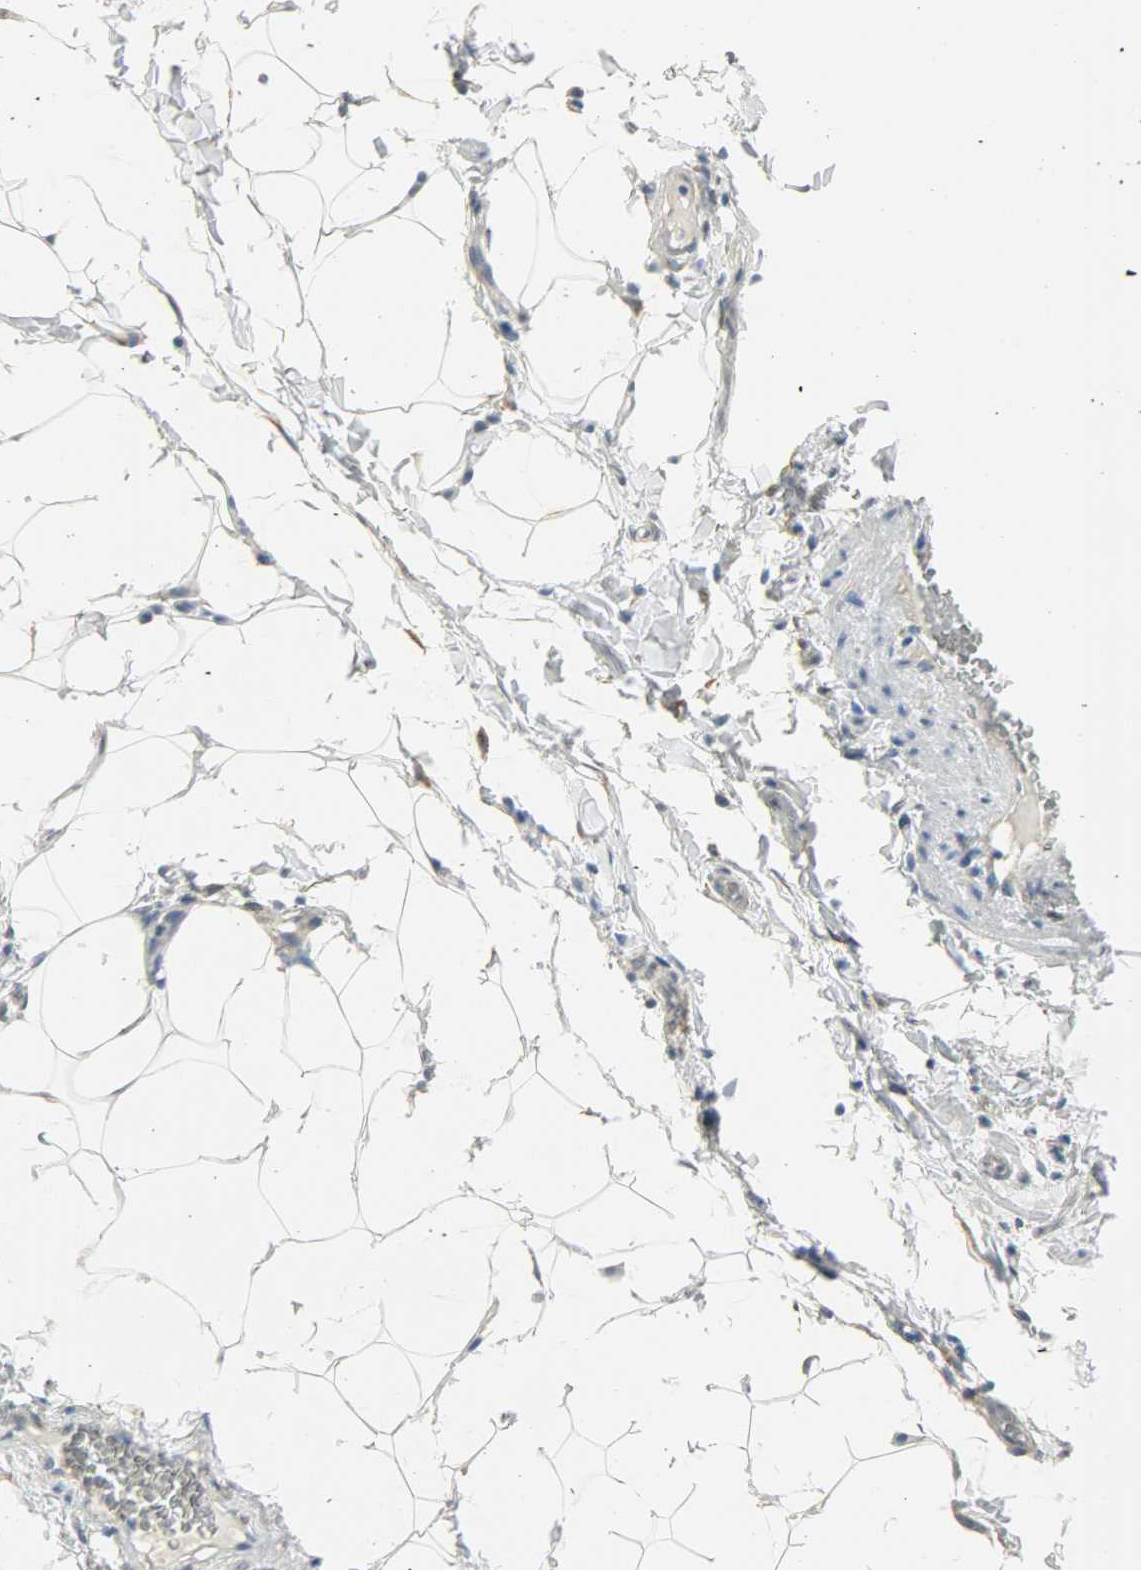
{"staining": {"intensity": "negative", "quantity": "none", "location": "none"}, "tissue": "adipose tissue", "cell_type": "Adipocytes", "image_type": "normal", "snomed": [{"axis": "morphology", "description": "Normal tissue, NOS"}, {"axis": "topography", "description": "Vascular tissue"}], "caption": "An IHC photomicrograph of unremarkable adipose tissue is shown. There is no staining in adipocytes of adipose tissue.", "gene": "PKD2", "patient": {"sex": "male", "age": 41}}